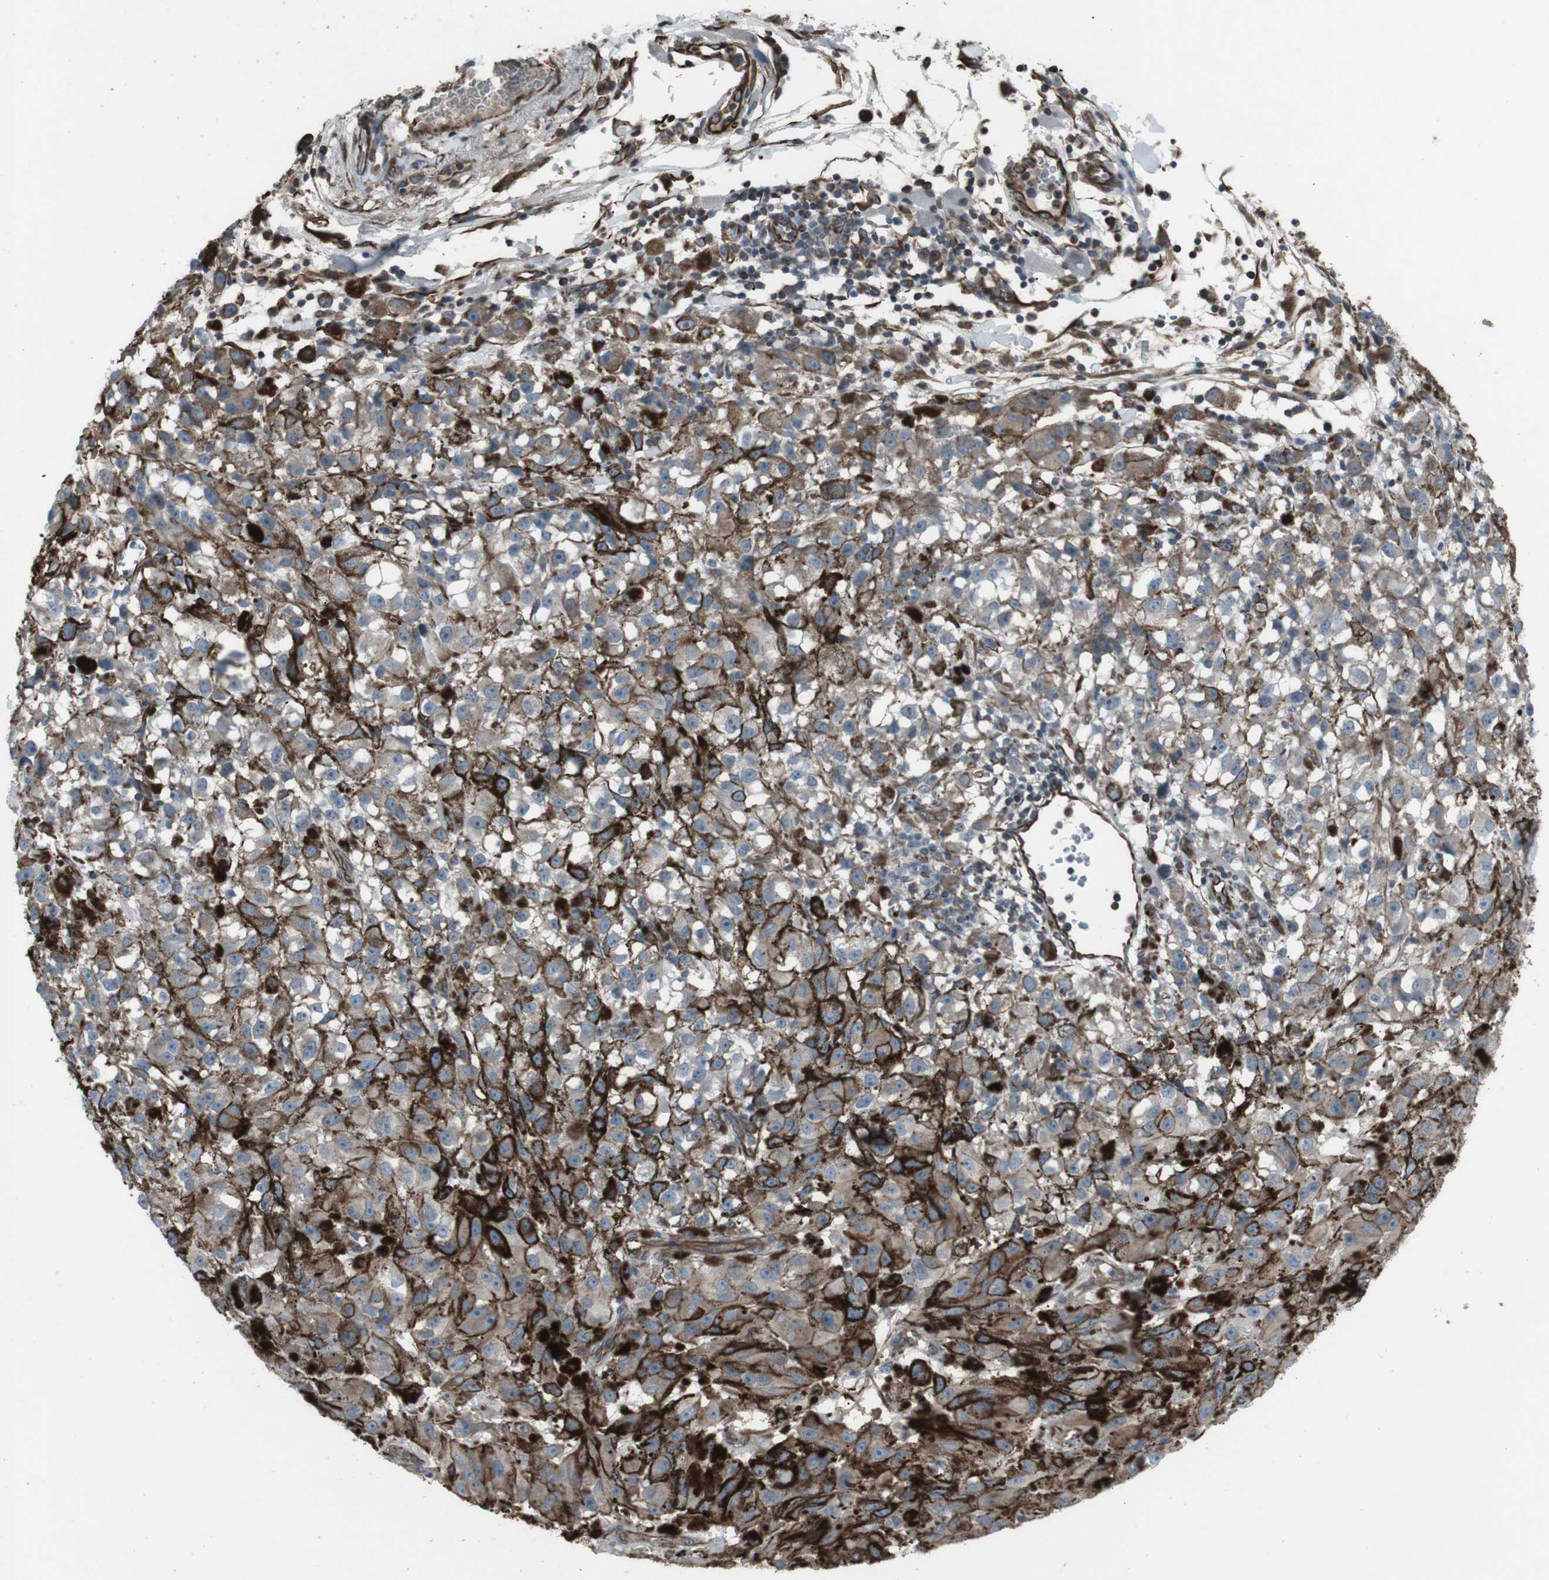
{"staining": {"intensity": "moderate", "quantity": ">75%", "location": "cytoplasmic/membranous"}, "tissue": "melanoma", "cell_type": "Tumor cells", "image_type": "cancer", "snomed": [{"axis": "morphology", "description": "Malignant melanoma, NOS"}, {"axis": "topography", "description": "Skin"}], "caption": "DAB immunohistochemical staining of malignant melanoma exhibits moderate cytoplasmic/membranous protein expression in approximately >75% of tumor cells. (DAB = brown stain, brightfield microscopy at high magnification).", "gene": "TMEM141", "patient": {"sex": "female", "age": 104}}